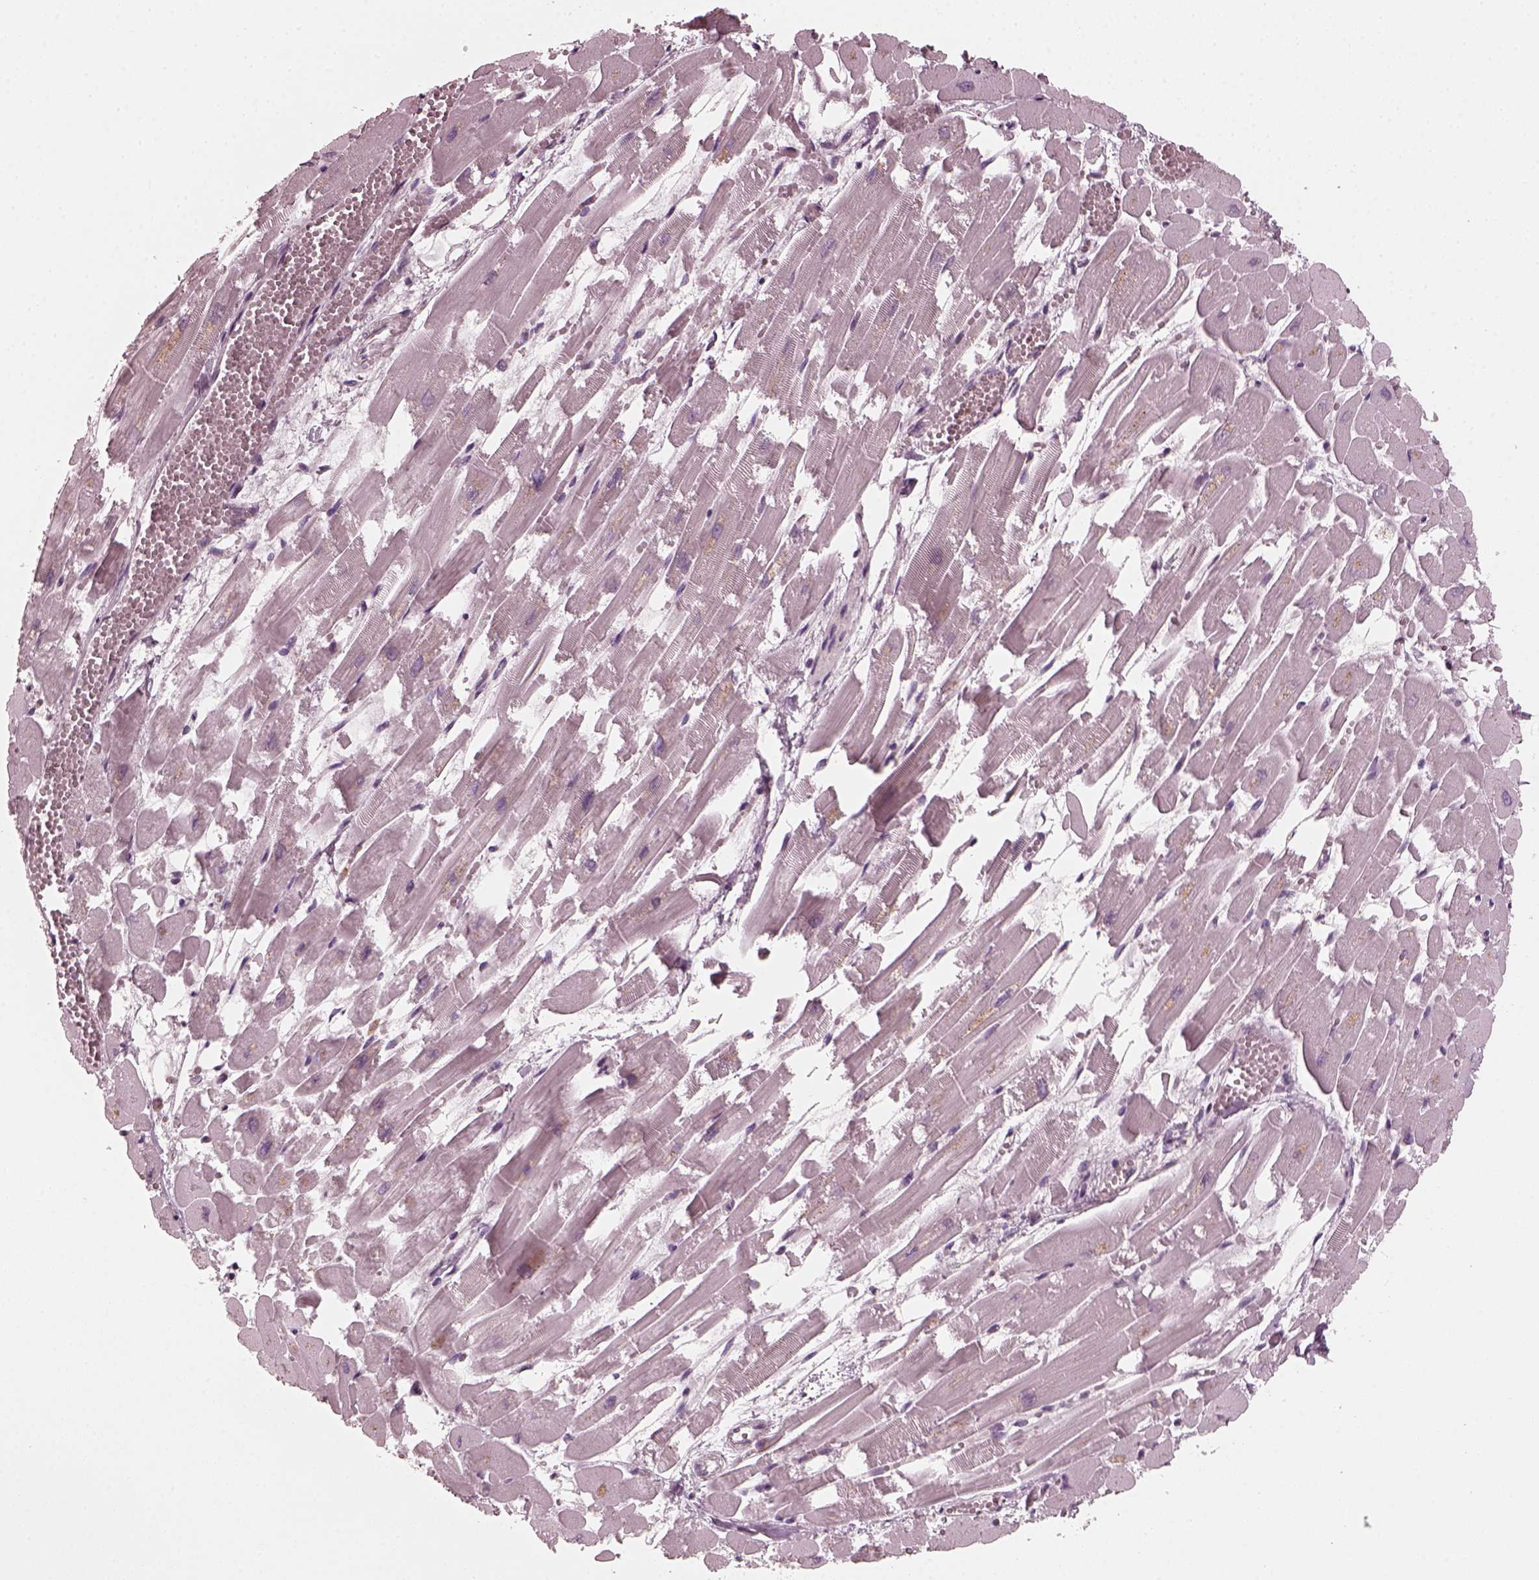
{"staining": {"intensity": "moderate", "quantity": "<25%", "location": "cytoplasmic/membranous"}, "tissue": "heart muscle", "cell_type": "Cardiomyocytes", "image_type": "normal", "snomed": [{"axis": "morphology", "description": "Normal tissue, NOS"}, {"axis": "topography", "description": "Heart"}], "caption": "Immunohistochemical staining of benign human heart muscle shows <25% levels of moderate cytoplasmic/membranous protein positivity in approximately <25% of cardiomyocytes.", "gene": "CHIT1", "patient": {"sex": "female", "age": 52}}